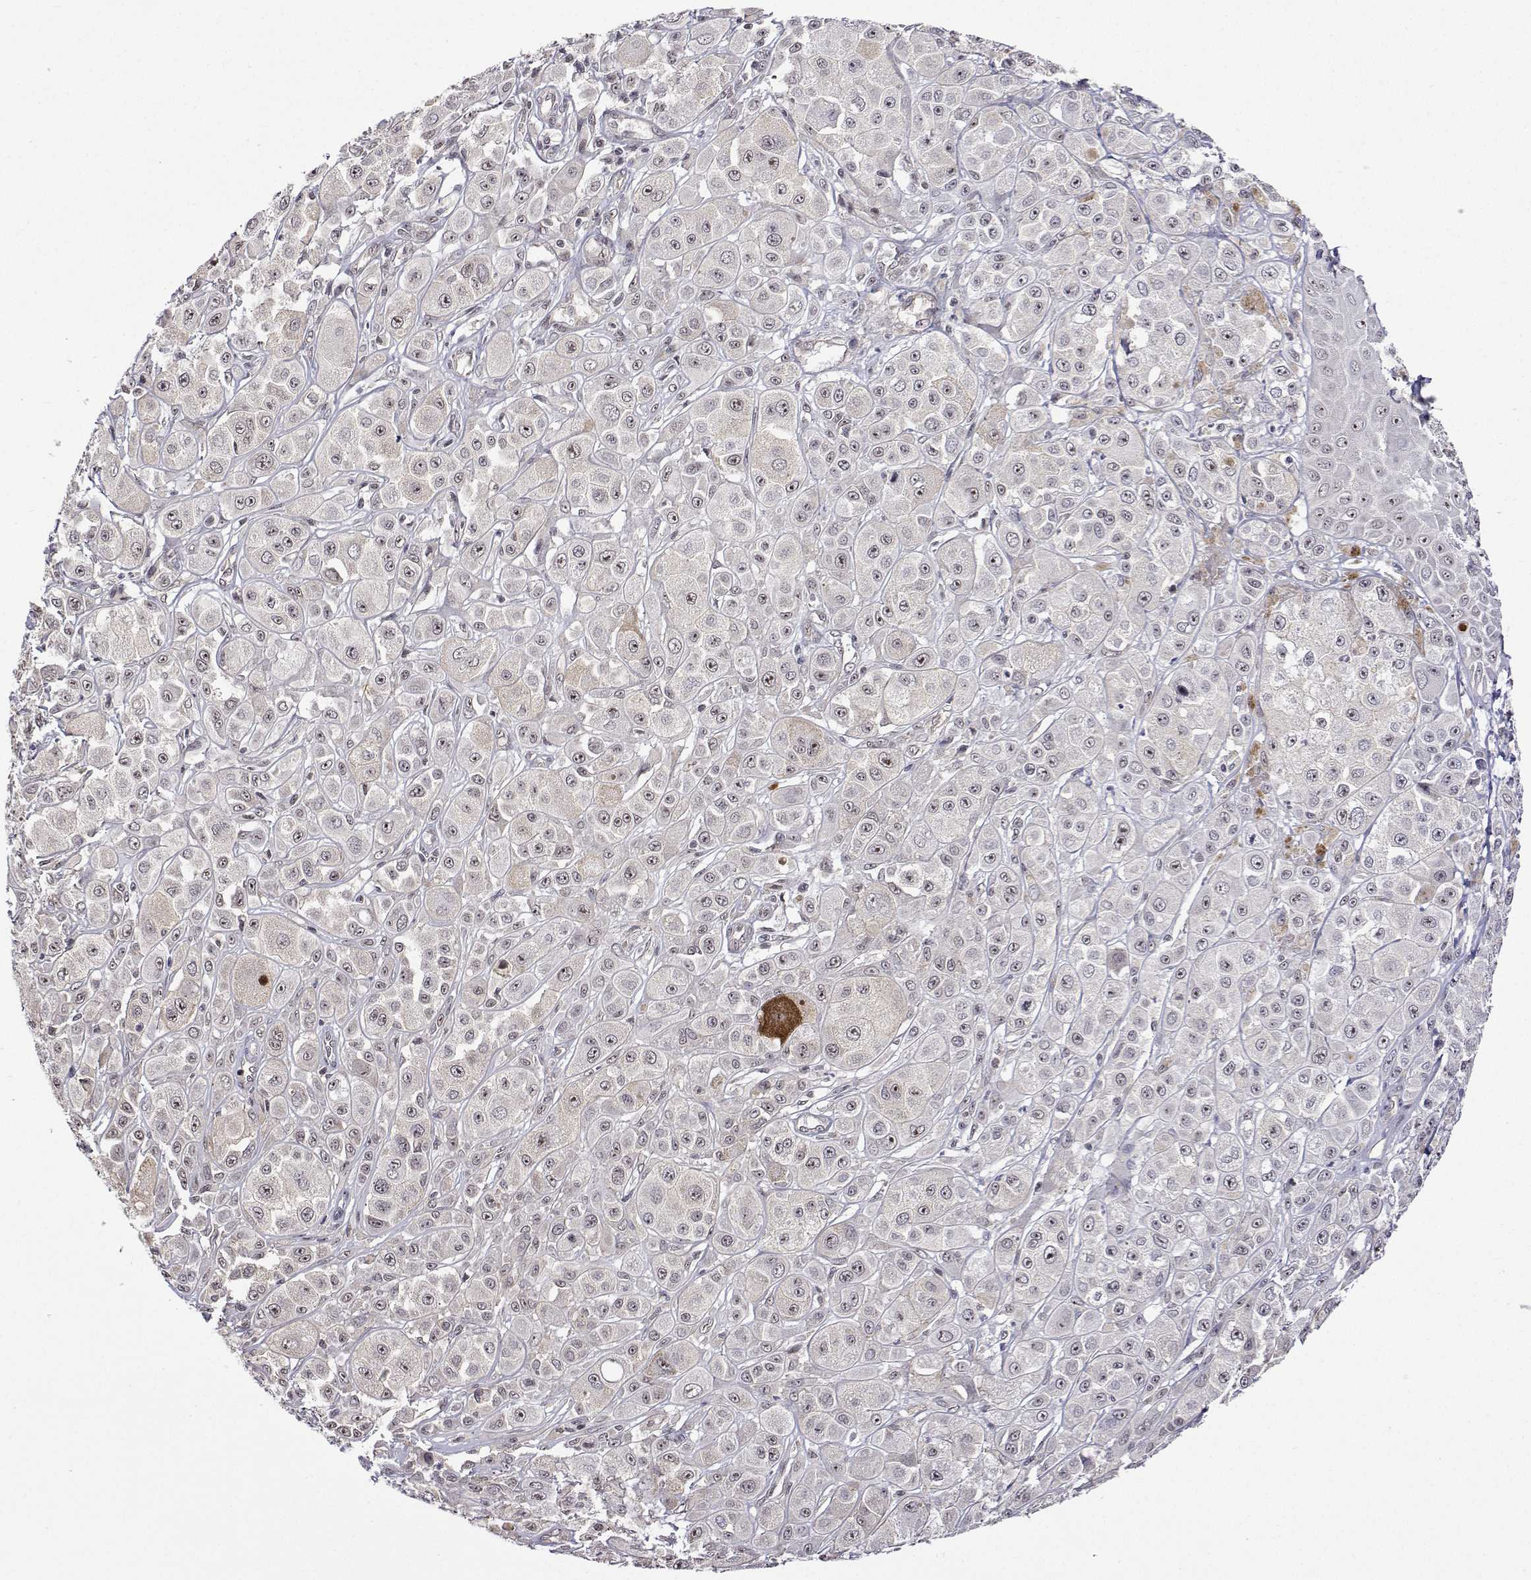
{"staining": {"intensity": "weak", "quantity": "<25%", "location": "nuclear"}, "tissue": "melanoma", "cell_type": "Tumor cells", "image_type": "cancer", "snomed": [{"axis": "morphology", "description": "Malignant melanoma, NOS"}, {"axis": "topography", "description": "Skin"}], "caption": "Tumor cells show no significant positivity in melanoma. The staining is performed using DAB (3,3'-diaminobenzidine) brown chromogen with nuclei counter-stained in using hematoxylin.", "gene": "NHP2", "patient": {"sex": "male", "age": 67}}